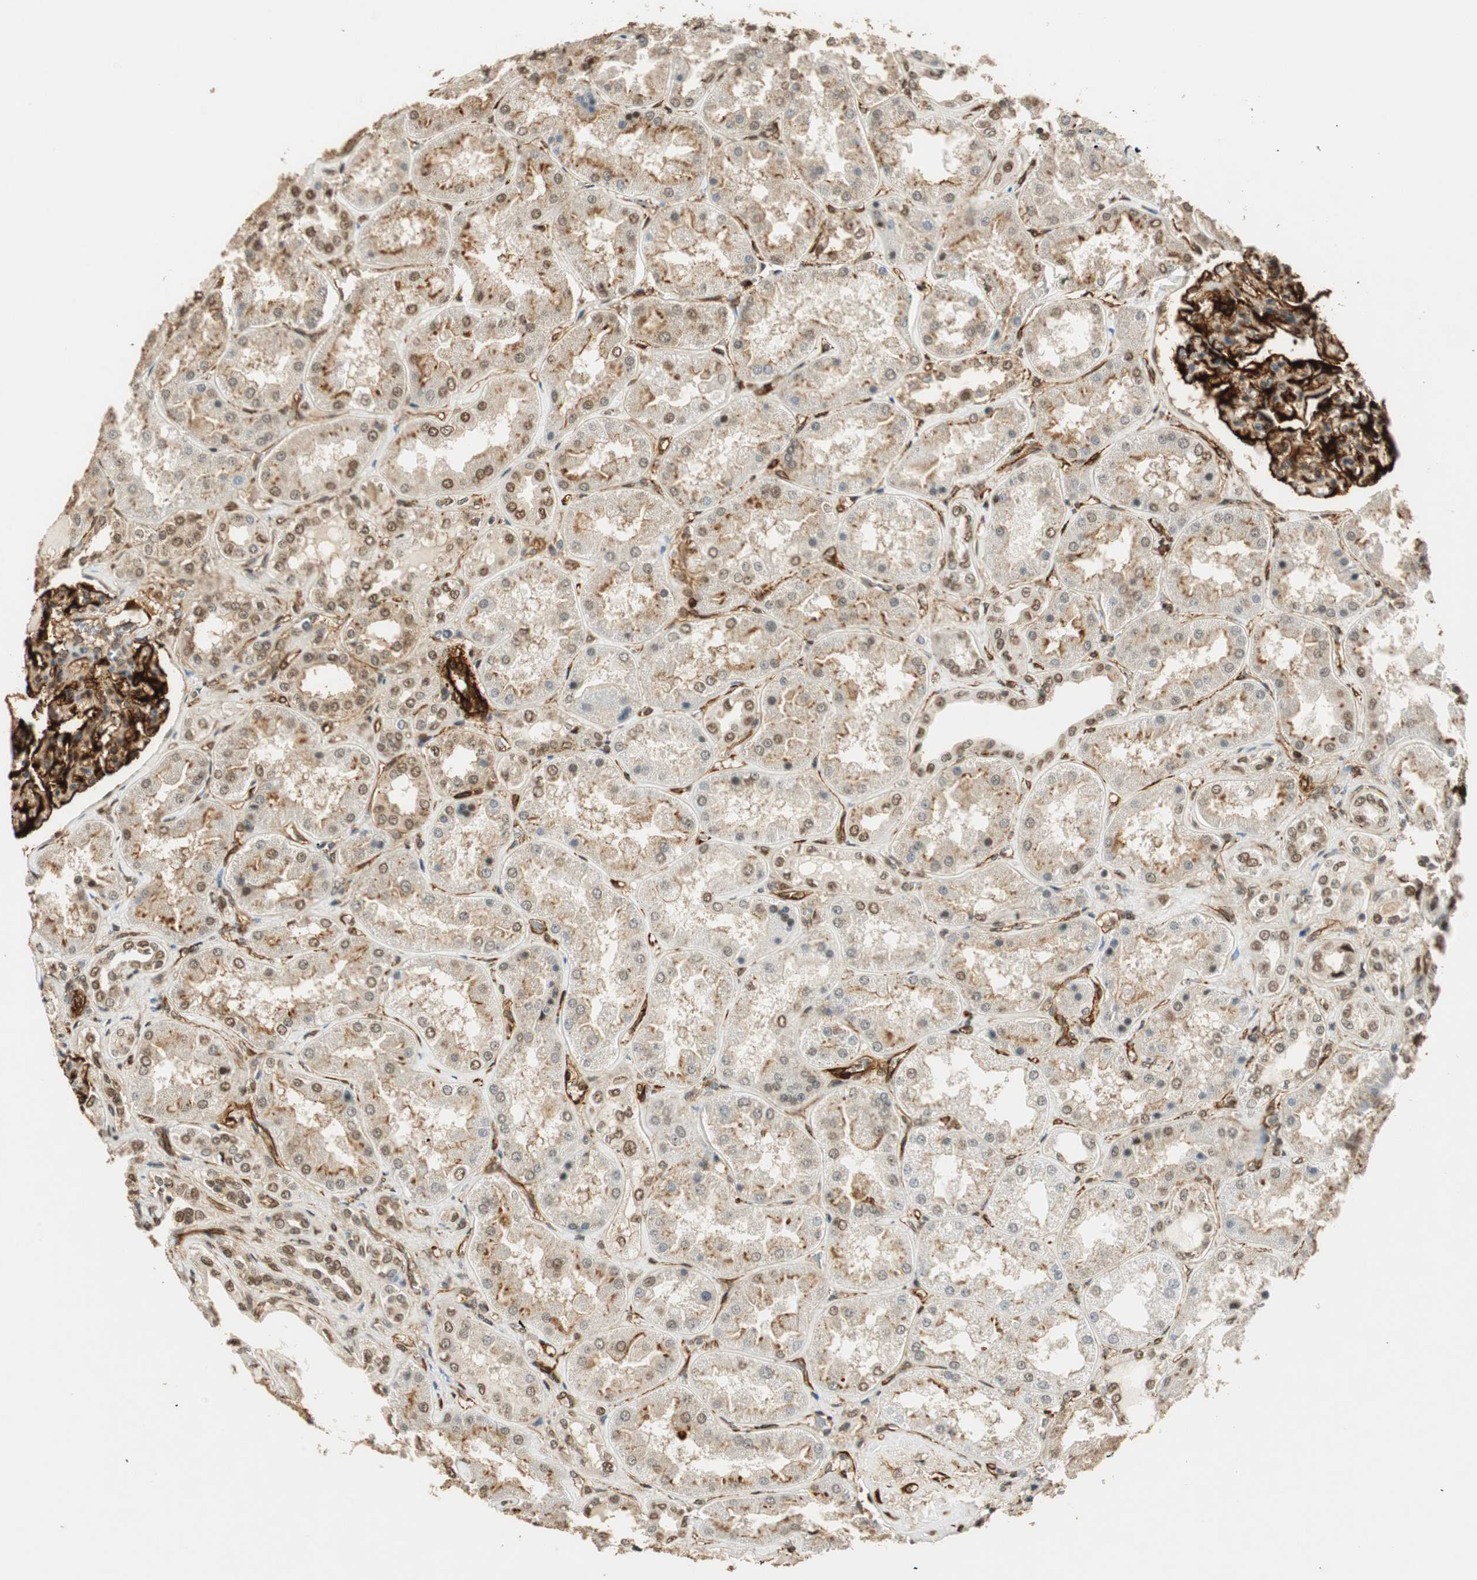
{"staining": {"intensity": "strong", "quantity": ">75%", "location": "cytoplasmic/membranous"}, "tissue": "kidney", "cell_type": "Cells in glomeruli", "image_type": "normal", "snomed": [{"axis": "morphology", "description": "Normal tissue, NOS"}, {"axis": "topography", "description": "Kidney"}], "caption": "Cells in glomeruli exhibit high levels of strong cytoplasmic/membranous expression in about >75% of cells in normal human kidney. (IHC, brightfield microscopy, high magnification).", "gene": "NES", "patient": {"sex": "female", "age": 56}}